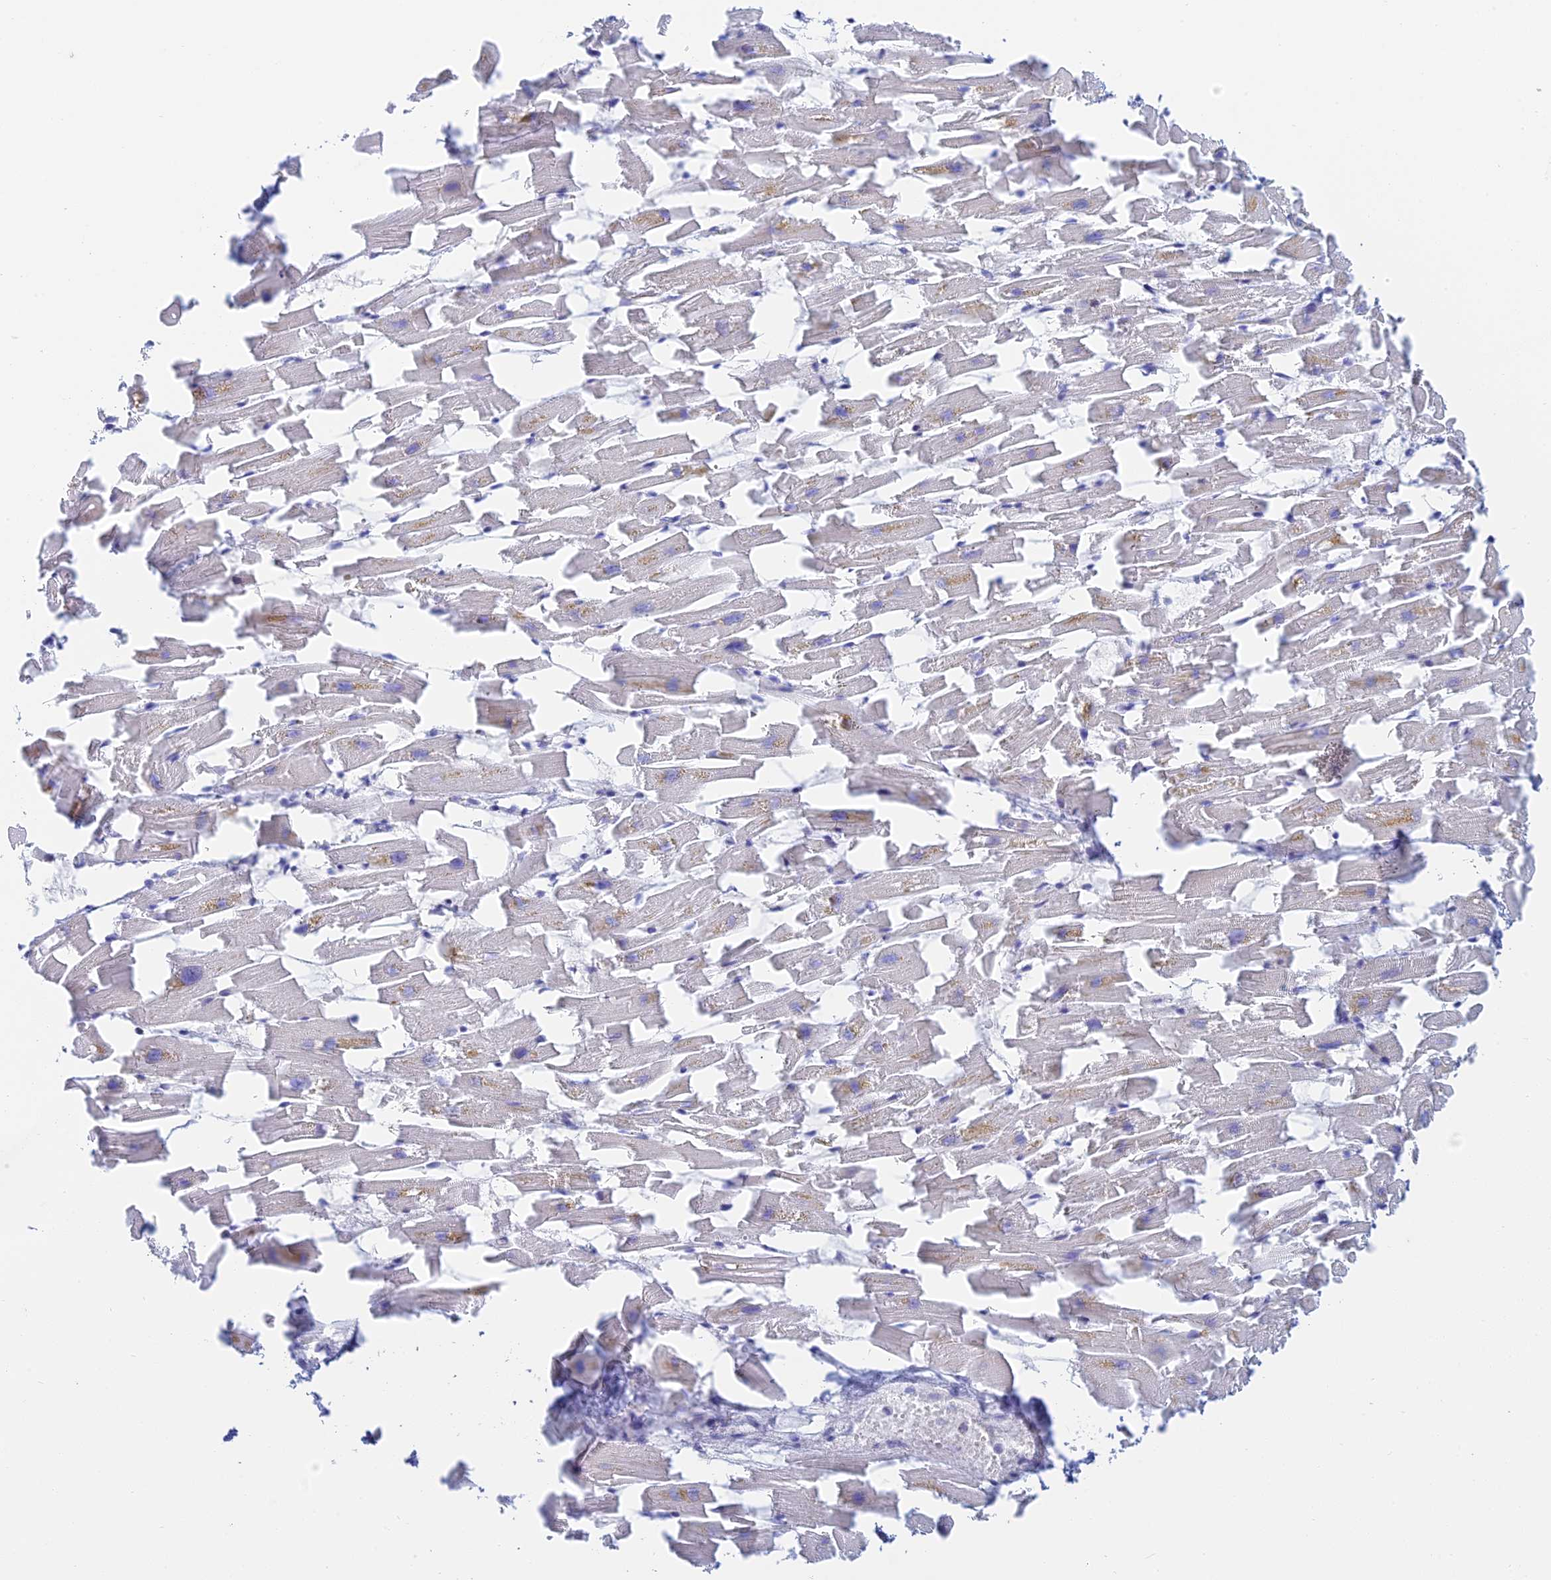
{"staining": {"intensity": "weak", "quantity": "<25%", "location": "cytoplasmic/membranous"}, "tissue": "heart muscle", "cell_type": "Cardiomyocytes", "image_type": "normal", "snomed": [{"axis": "morphology", "description": "Normal tissue, NOS"}, {"axis": "topography", "description": "Heart"}], "caption": "Histopathology image shows no significant protein expression in cardiomyocytes of normal heart muscle.", "gene": "CEP152", "patient": {"sex": "female", "age": 64}}